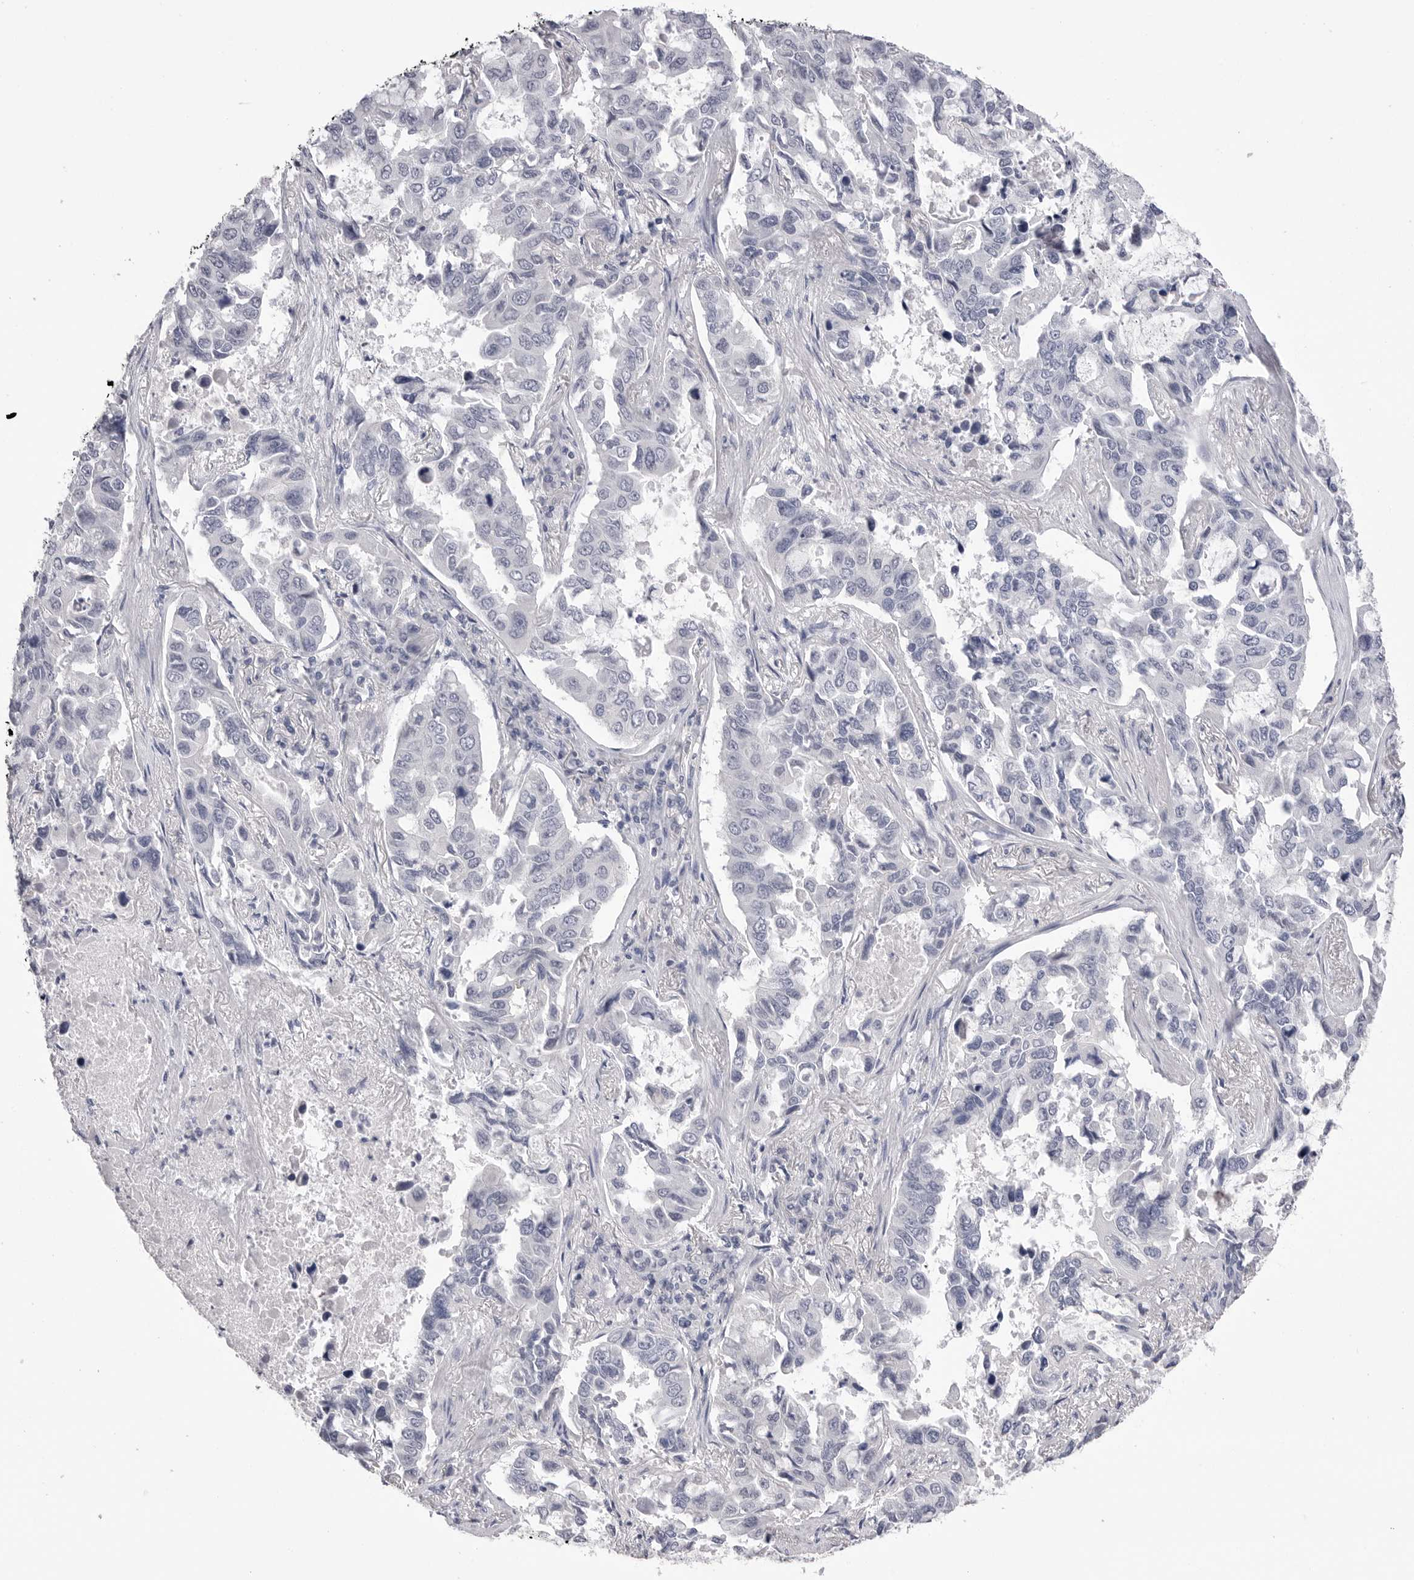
{"staining": {"intensity": "negative", "quantity": "none", "location": "none"}, "tissue": "lung cancer", "cell_type": "Tumor cells", "image_type": "cancer", "snomed": [{"axis": "morphology", "description": "Adenocarcinoma, NOS"}, {"axis": "topography", "description": "Lung"}], "caption": "Adenocarcinoma (lung) was stained to show a protein in brown. There is no significant staining in tumor cells.", "gene": "DLGAP3", "patient": {"sex": "male", "age": 64}}